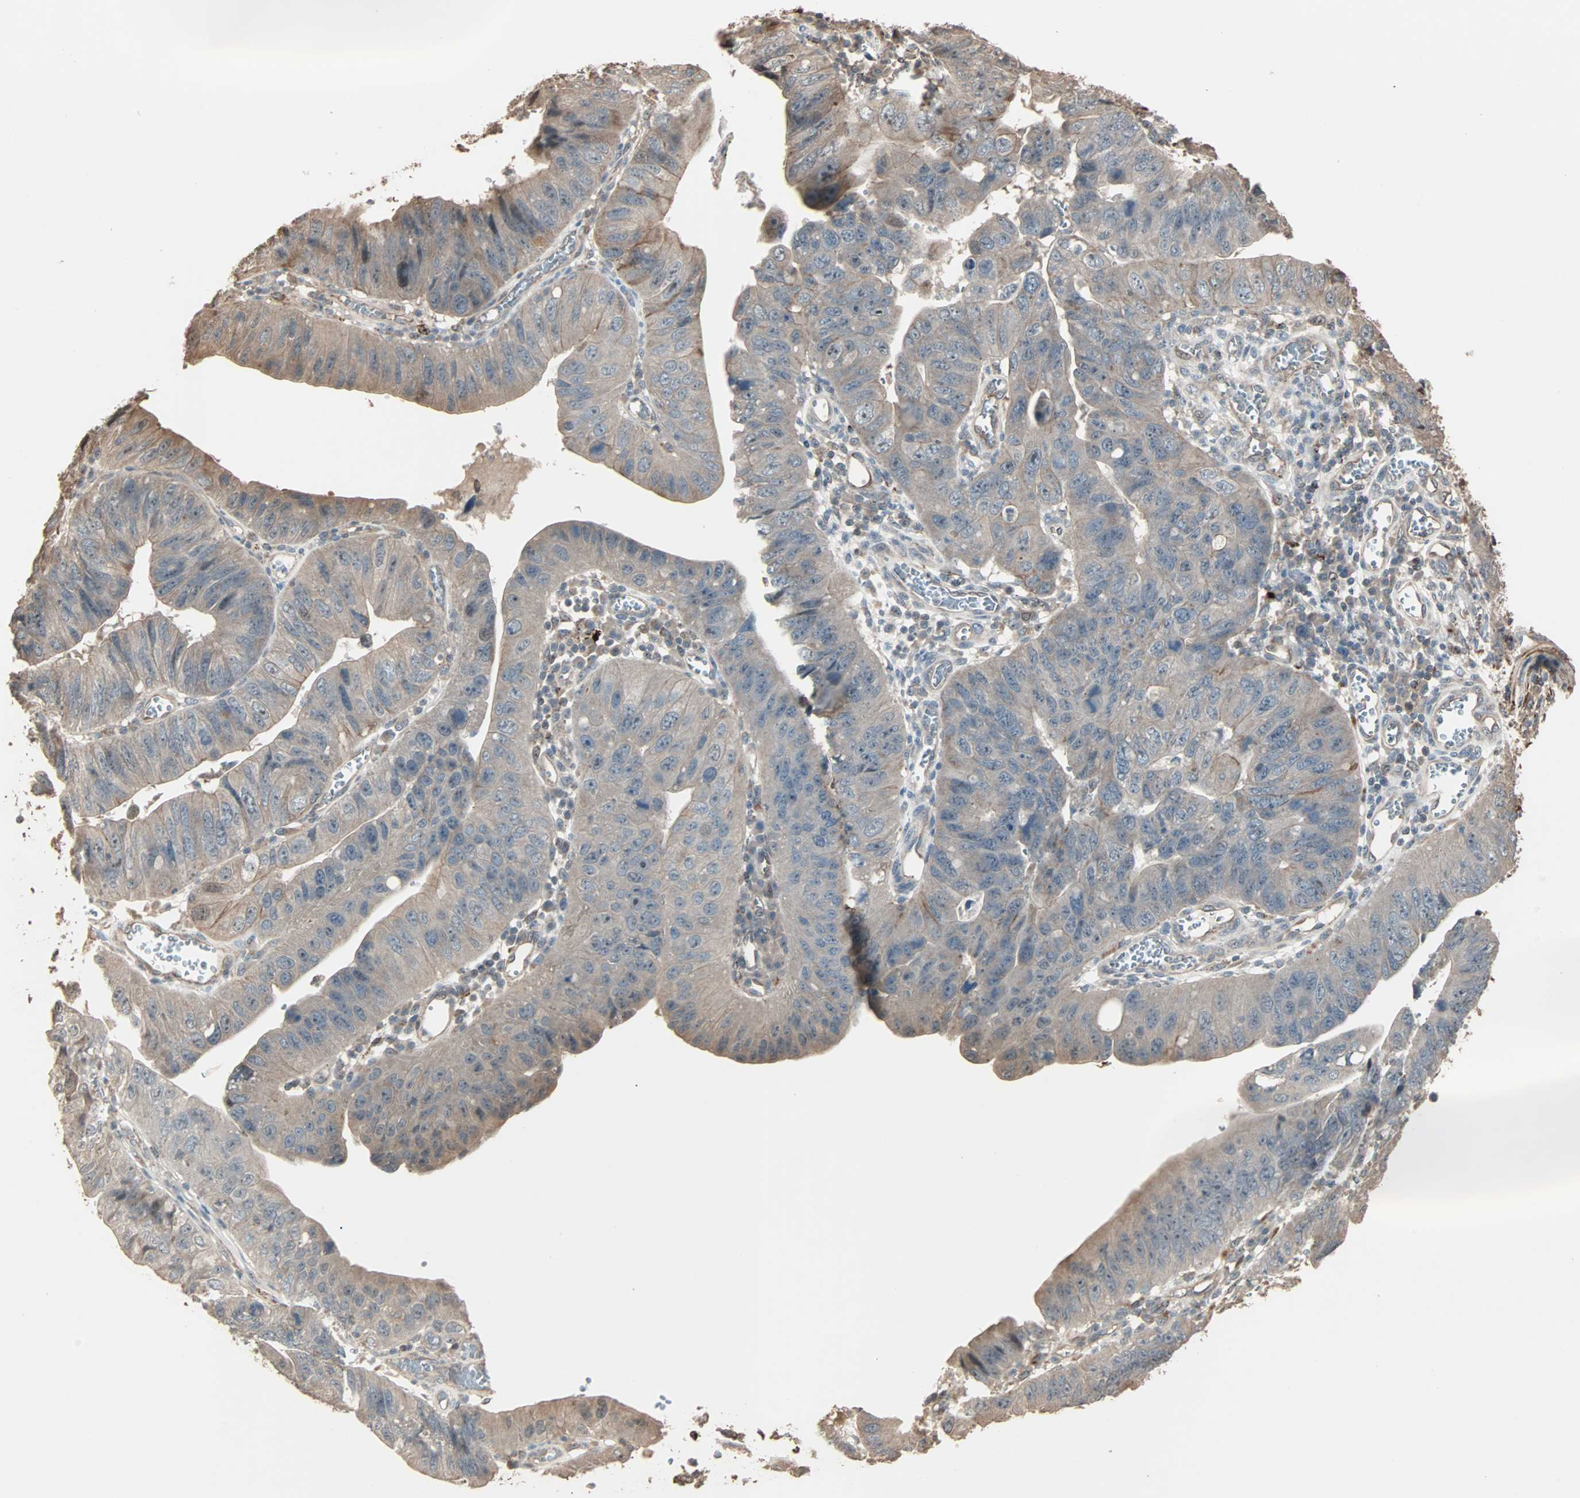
{"staining": {"intensity": "weak", "quantity": "25%-75%", "location": "cytoplasmic/membranous"}, "tissue": "stomach cancer", "cell_type": "Tumor cells", "image_type": "cancer", "snomed": [{"axis": "morphology", "description": "Adenocarcinoma, NOS"}, {"axis": "topography", "description": "Stomach"}], "caption": "Protein analysis of stomach cancer (adenocarcinoma) tissue reveals weak cytoplasmic/membranous expression in approximately 25%-75% of tumor cells. (brown staining indicates protein expression, while blue staining denotes nuclei).", "gene": "CALCRL", "patient": {"sex": "male", "age": 59}}